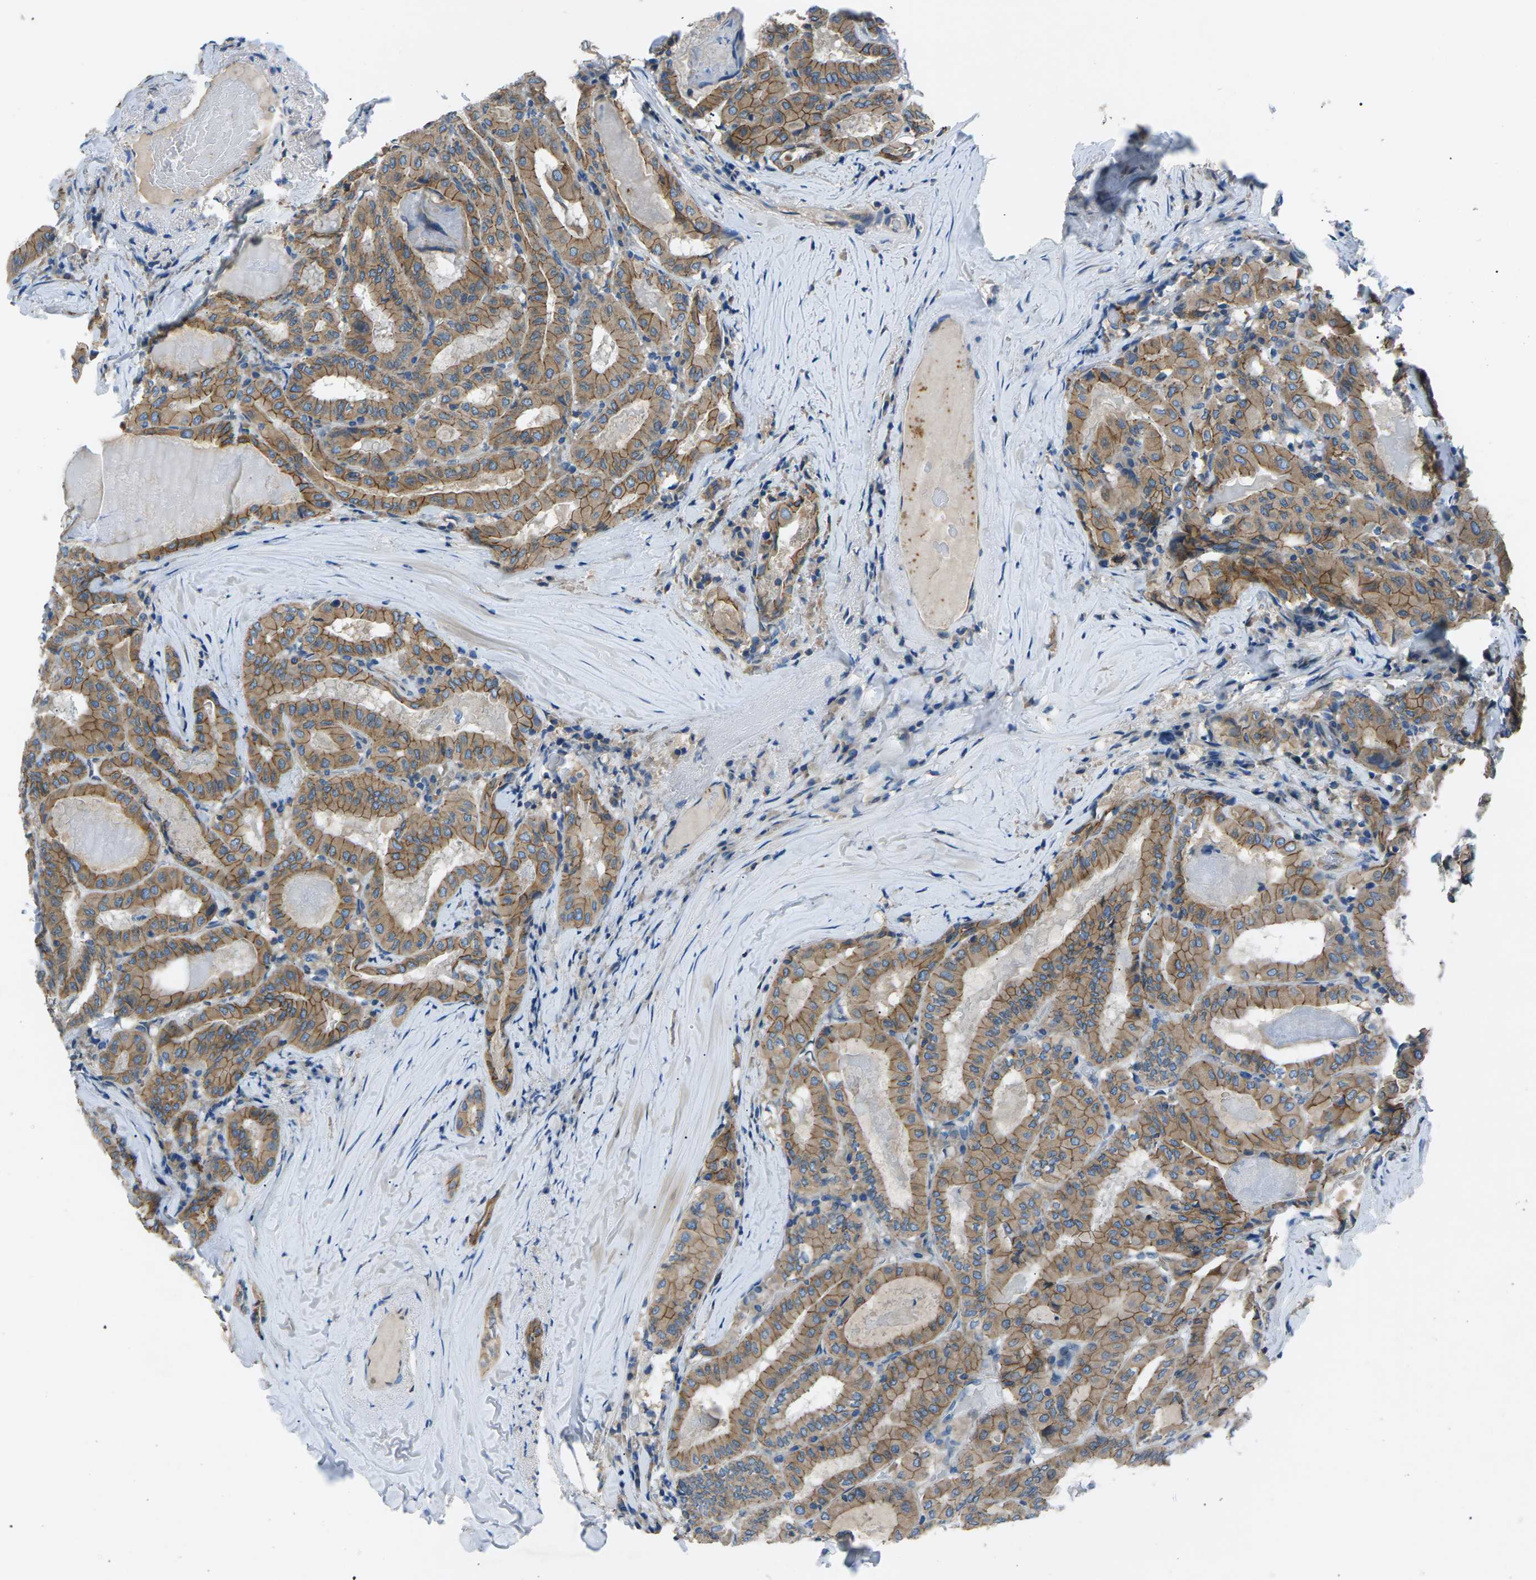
{"staining": {"intensity": "moderate", "quantity": ">75%", "location": "cytoplasmic/membranous"}, "tissue": "thyroid cancer", "cell_type": "Tumor cells", "image_type": "cancer", "snomed": [{"axis": "morphology", "description": "Papillary adenocarcinoma, NOS"}, {"axis": "topography", "description": "Thyroid gland"}], "caption": "Moderate cytoplasmic/membranous protein staining is appreciated in about >75% of tumor cells in thyroid cancer. (DAB IHC, brown staining for protein, blue staining for nuclei).", "gene": "ZDHHC24", "patient": {"sex": "female", "age": 42}}